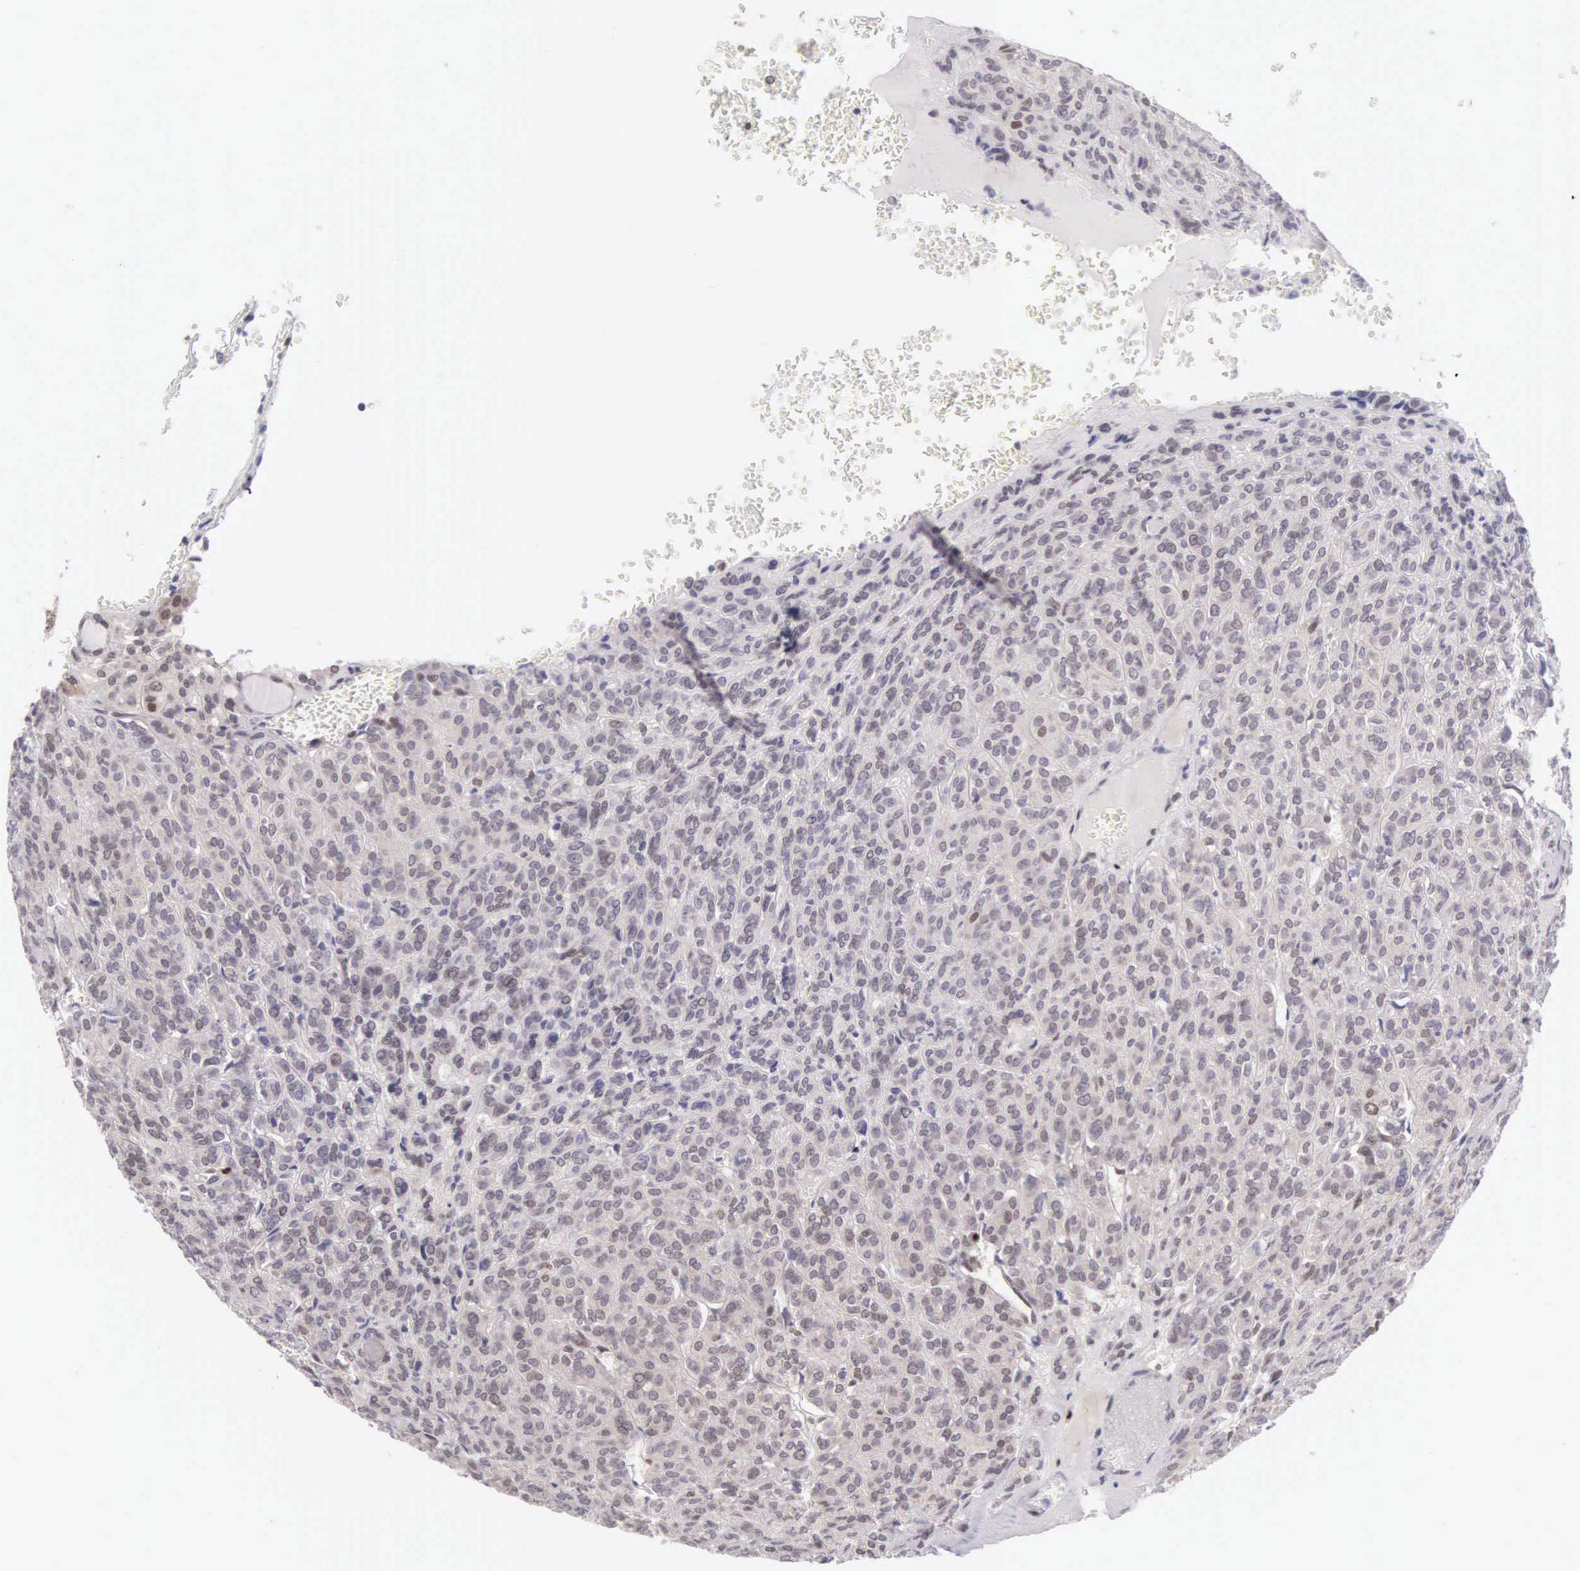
{"staining": {"intensity": "weak", "quantity": "<25%", "location": "nuclear"}, "tissue": "thyroid cancer", "cell_type": "Tumor cells", "image_type": "cancer", "snomed": [{"axis": "morphology", "description": "Follicular adenoma carcinoma, NOS"}, {"axis": "topography", "description": "Thyroid gland"}], "caption": "This photomicrograph is of thyroid cancer stained with immunohistochemistry to label a protein in brown with the nuclei are counter-stained blue. There is no staining in tumor cells. (DAB immunohistochemistry (IHC) visualized using brightfield microscopy, high magnification).", "gene": "CCDC117", "patient": {"sex": "female", "age": 71}}